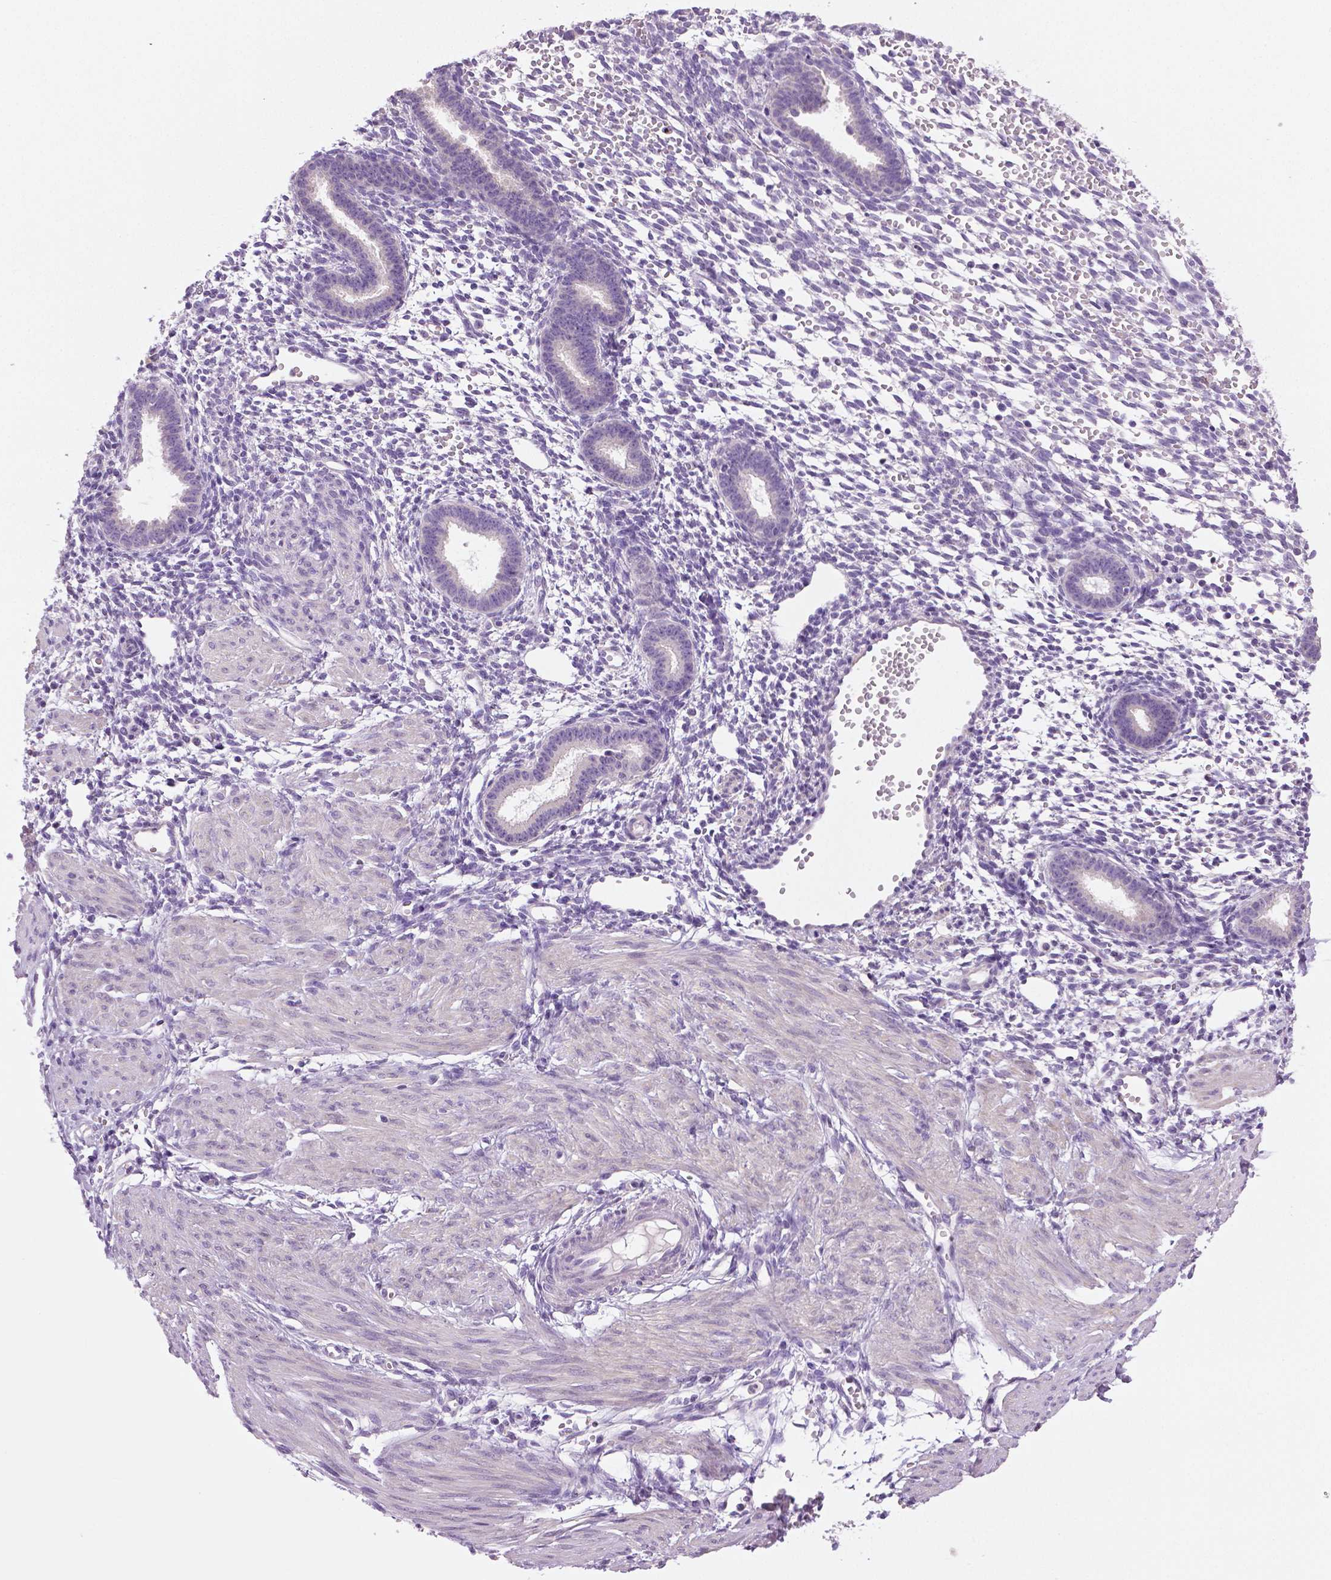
{"staining": {"intensity": "negative", "quantity": "none", "location": "none"}, "tissue": "endometrium", "cell_type": "Cells in endometrial stroma", "image_type": "normal", "snomed": [{"axis": "morphology", "description": "Normal tissue, NOS"}, {"axis": "topography", "description": "Endometrium"}], "caption": "Cells in endometrial stroma are negative for brown protein staining in benign endometrium. Nuclei are stained in blue.", "gene": "DNAH12", "patient": {"sex": "female", "age": 36}}